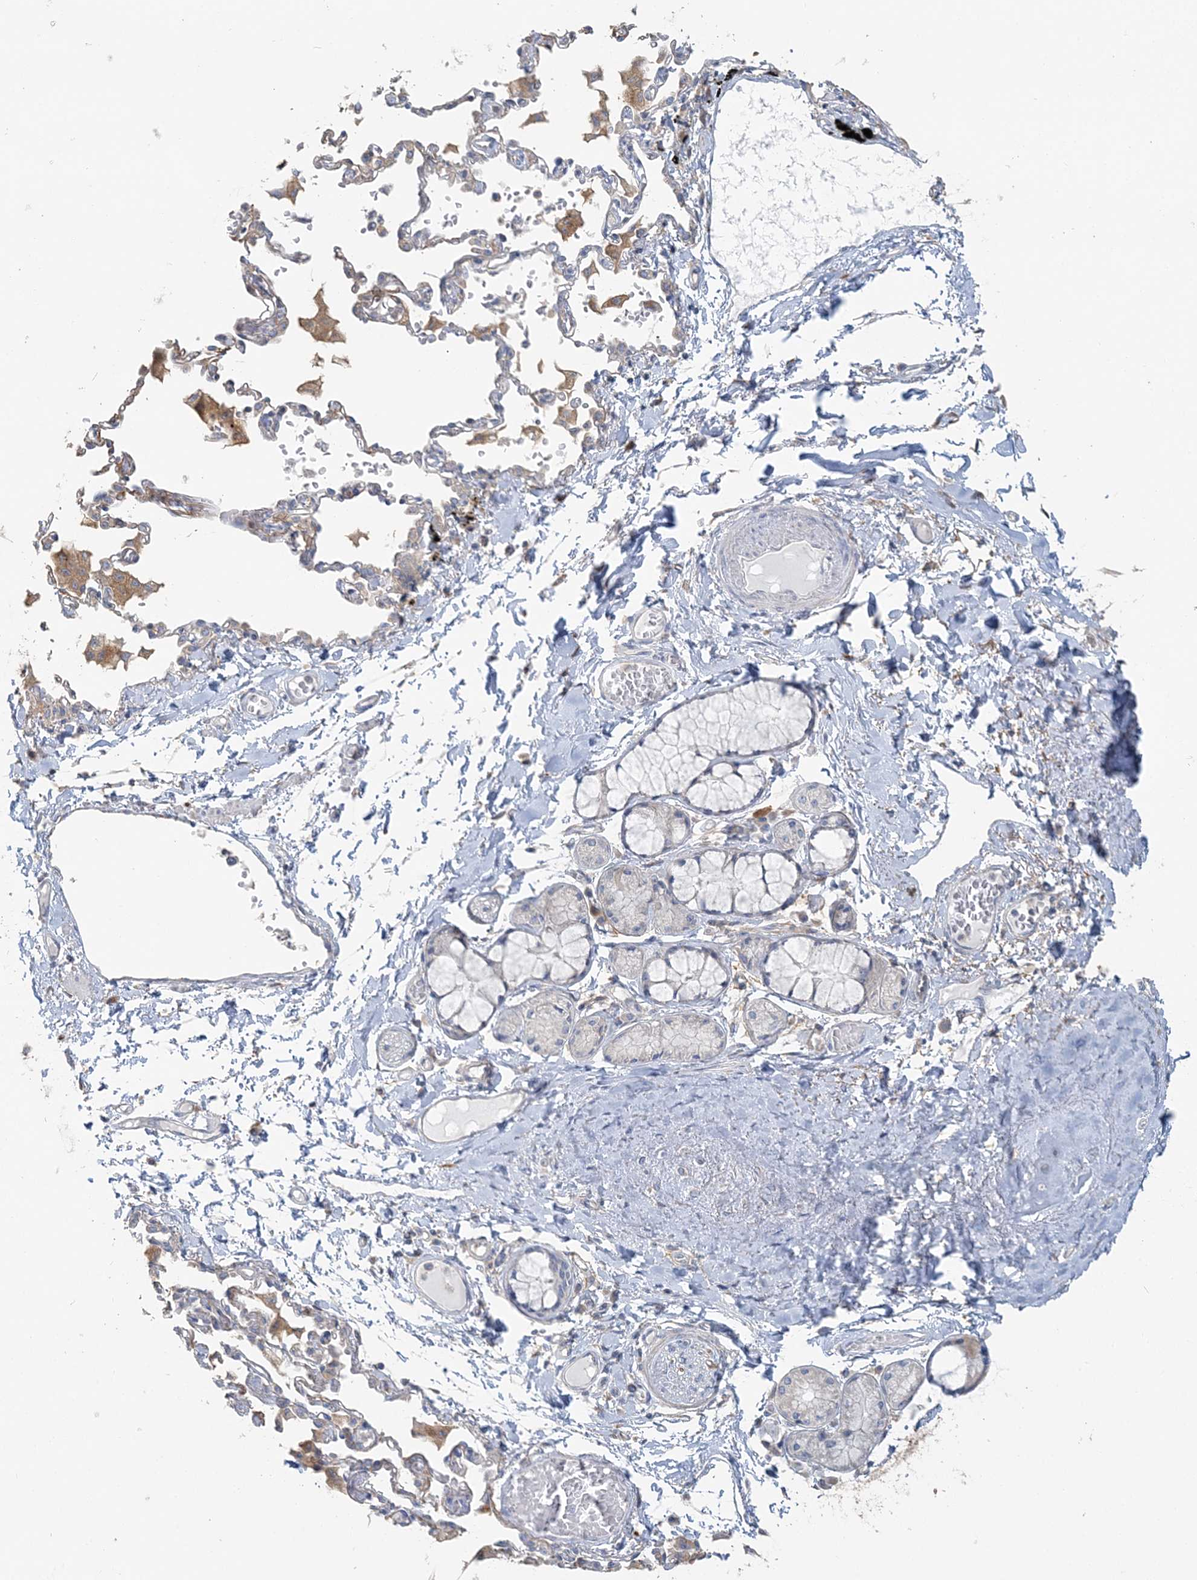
{"staining": {"intensity": "negative", "quantity": "none", "location": "none"}, "tissue": "adipose tissue", "cell_type": "Adipocytes", "image_type": "normal", "snomed": [{"axis": "morphology", "description": "Normal tissue, NOS"}, {"axis": "topography", "description": "Cartilage tissue"}, {"axis": "topography", "description": "Bronchus"}, {"axis": "topography", "description": "Lung"}, {"axis": "topography", "description": "Peripheral nerve tissue"}], "caption": "IHC of benign human adipose tissue displays no staining in adipocytes. Brightfield microscopy of immunohistochemistry (IHC) stained with DAB (3,3'-diaminobenzidine) (brown) and hematoxylin (blue), captured at high magnification.", "gene": "TBC1D5", "patient": {"sex": "female", "age": 49}}